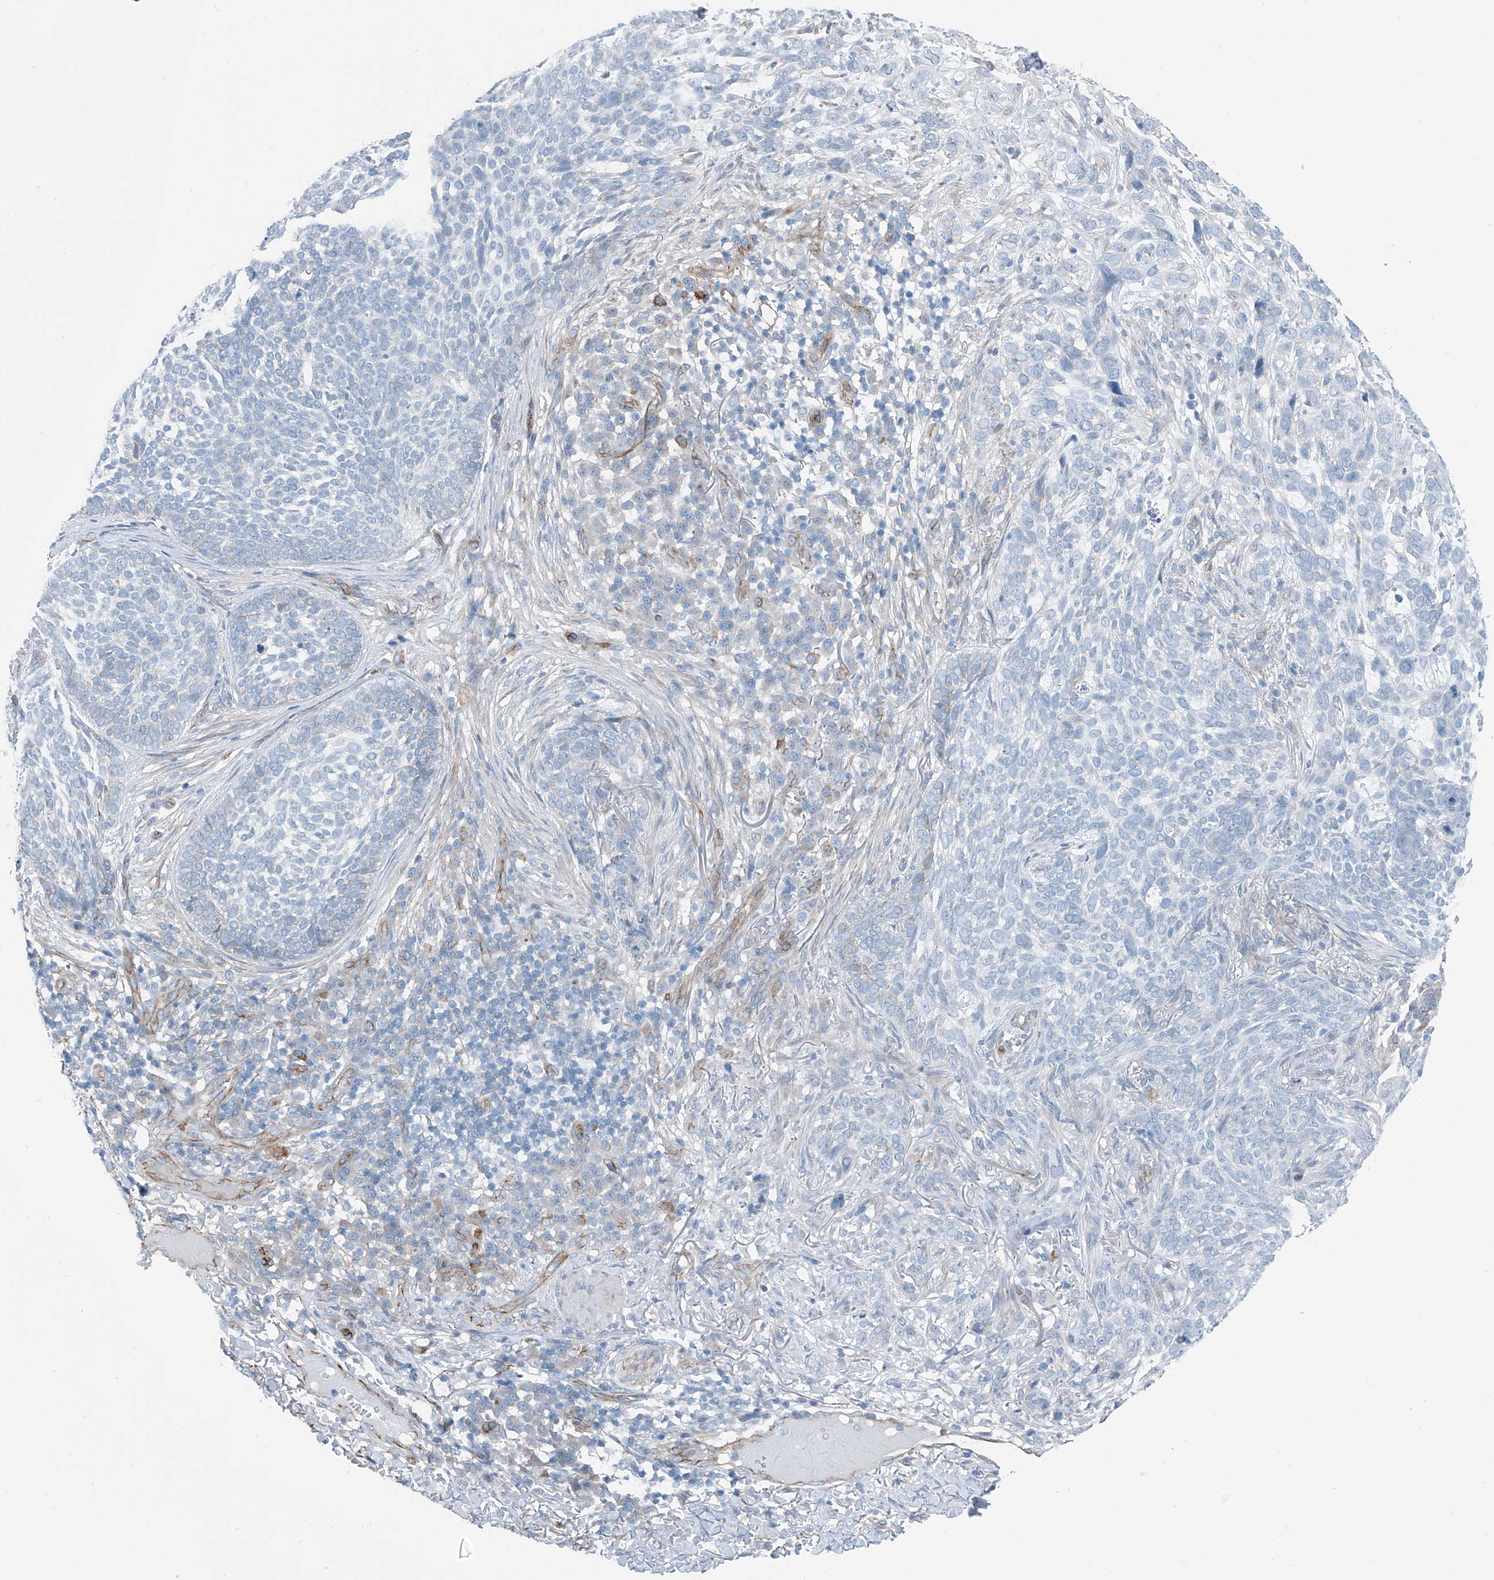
{"staining": {"intensity": "negative", "quantity": "none", "location": "none"}, "tissue": "skin cancer", "cell_type": "Tumor cells", "image_type": "cancer", "snomed": [{"axis": "morphology", "description": "Basal cell carcinoma"}, {"axis": "topography", "description": "Skin"}], "caption": "Tumor cells are negative for protein expression in human basal cell carcinoma (skin).", "gene": "THEMIS2", "patient": {"sex": "female", "age": 64}}